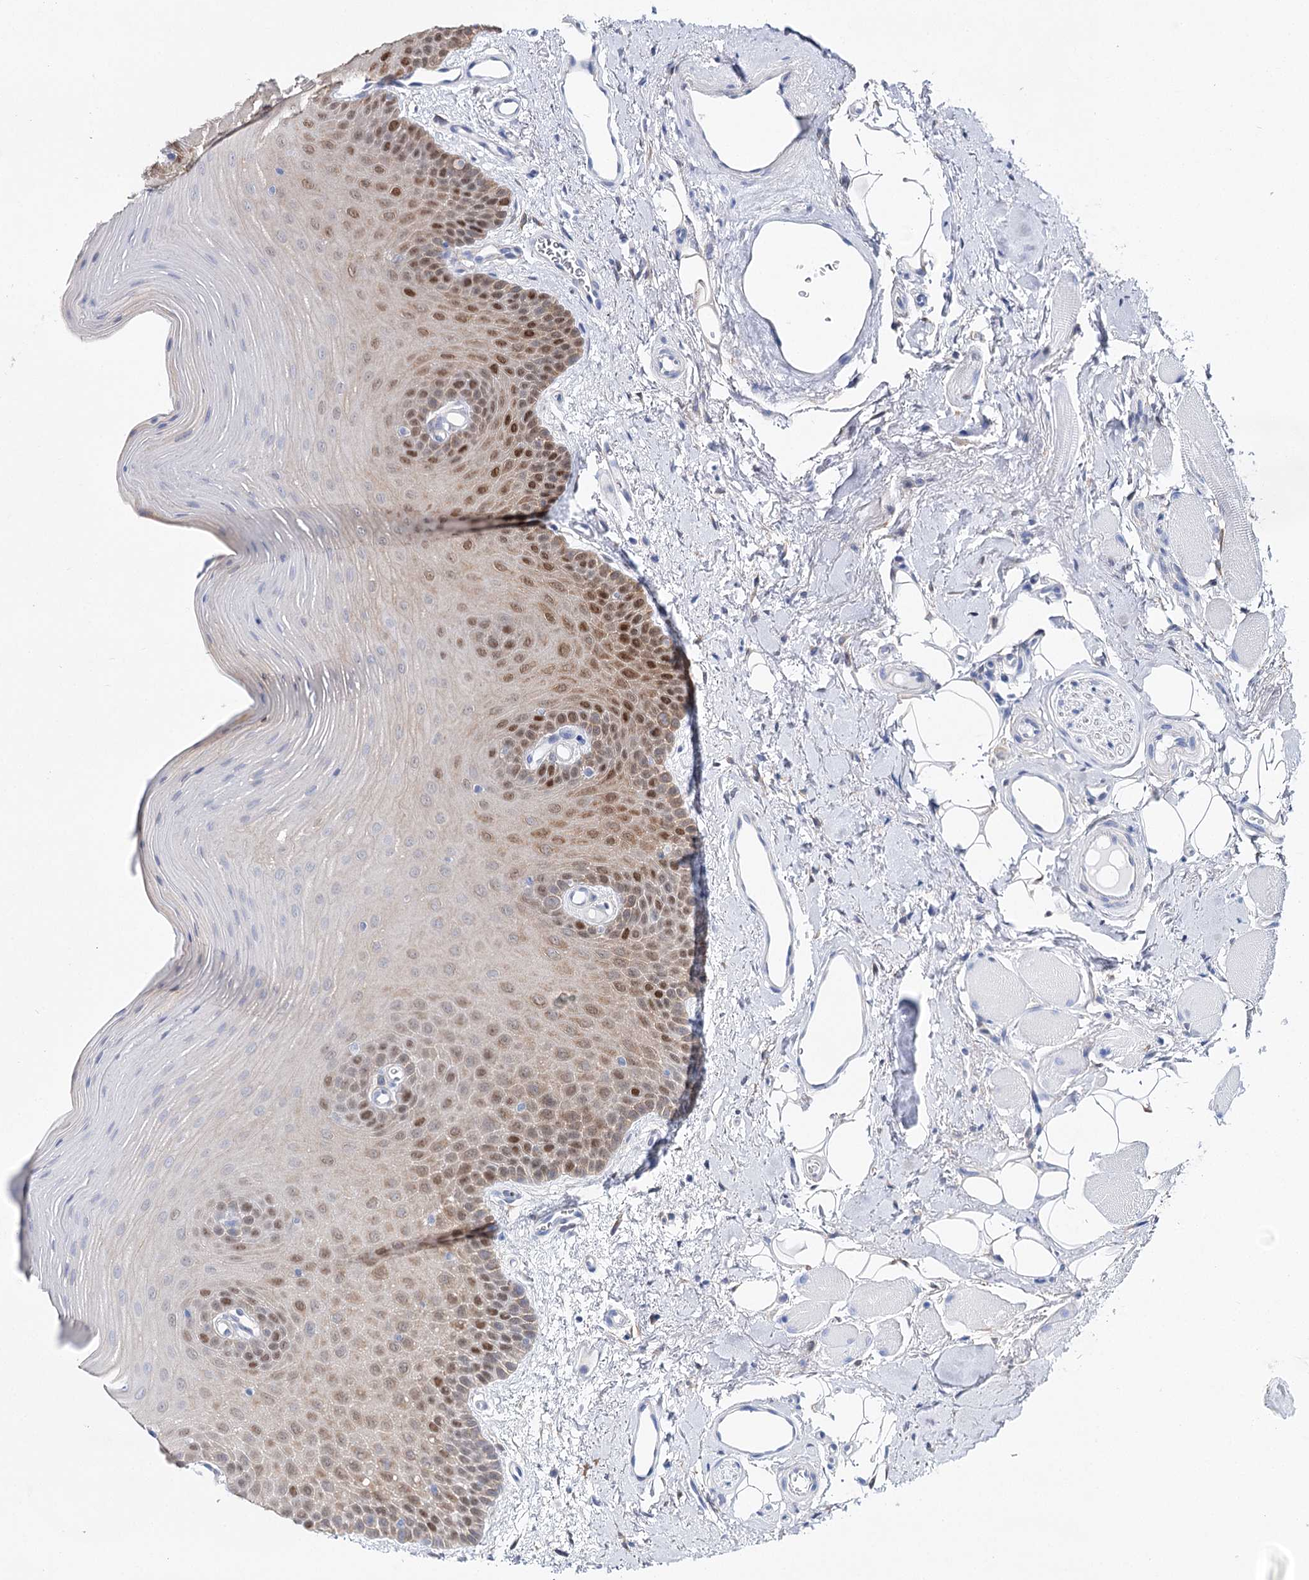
{"staining": {"intensity": "moderate", "quantity": "25%-75%", "location": "nuclear"}, "tissue": "oral mucosa", "cell_type": "Squamous epithelial cells", "image_type": "normal", "snomed": [{"axis": "morphology", "description": "Normal tissue, NOS"}, {"axis": "topography", "description": "Oral tissue"}], "caption": "Brown immunohistochemical staining in benign human oral mucosa reveals moderate nuclear positivity in about 25%-75% of squamous epithelial cells. The staining is performed using DAB (3,3'-diaminobenzidine) brown chromogen to label protein expression. The nuclei are counter-stained blue using hematoxylin.", "gene": "UGDH", "patient": {"sex": "male", "age": 68}}